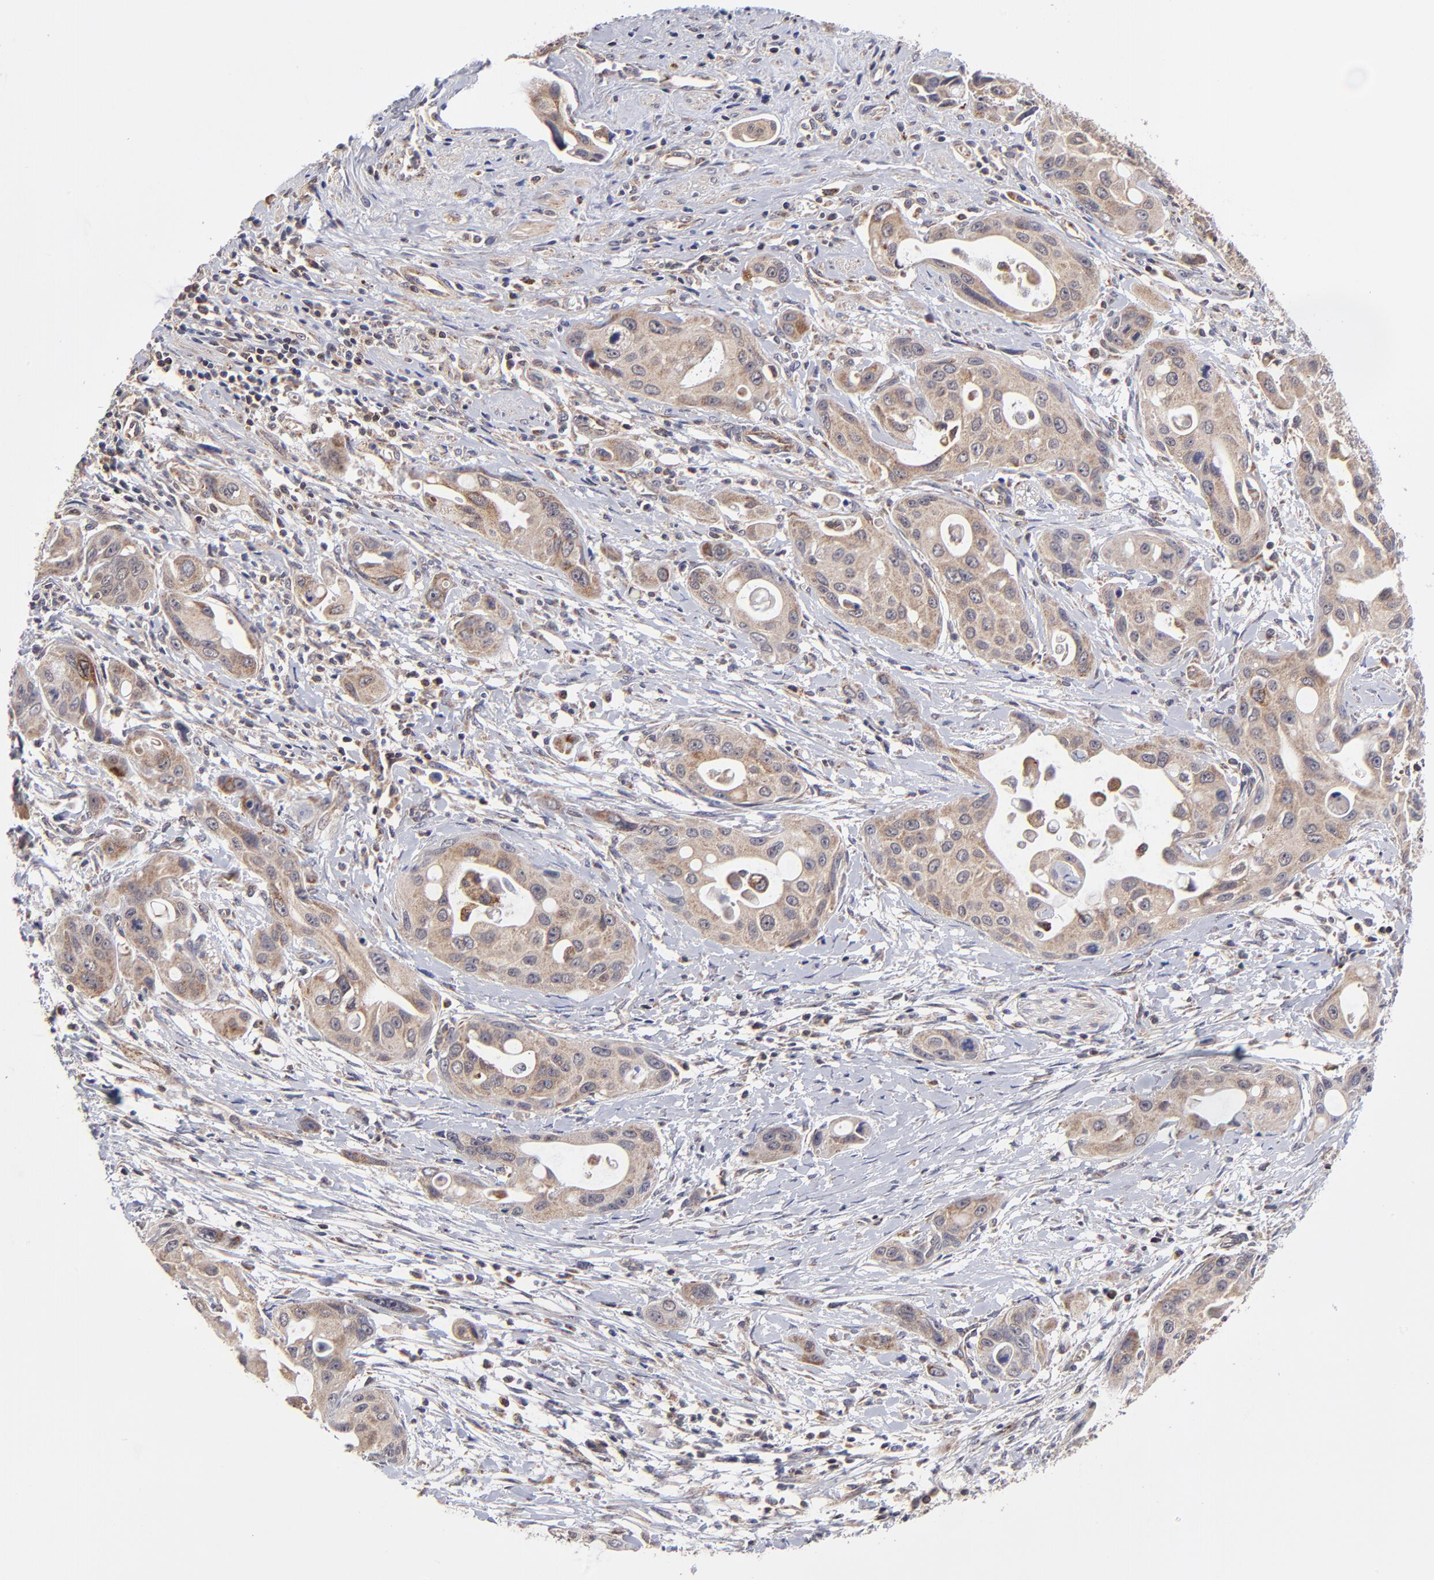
{"staining": {"intensity": "weak", "quantity": ">75%", "location": "cytoplasmic/membranous"}, "tissue": "pancreatic cancer", "cell_type": "Tumor cells", "image_type": "cancer", "snomed": [{"axis": "morphology", "description": "Adenocarcinoma, NOS"}, {"axis": "topography", "description": "Pancreas"}], "caption": "Immunohistochemical staining of pancreatic cancer (adenocarcinoma) displays low levels of weak cytoplasmic/membranous positivity in approximately >75% of tumor cells. (DAB (3,3'-diaminobenzidine) = brown stain, brightfield microscopy at high magnification).", "gene": "MAP2K7", "patient": {"sex": "female", "age": 60}}